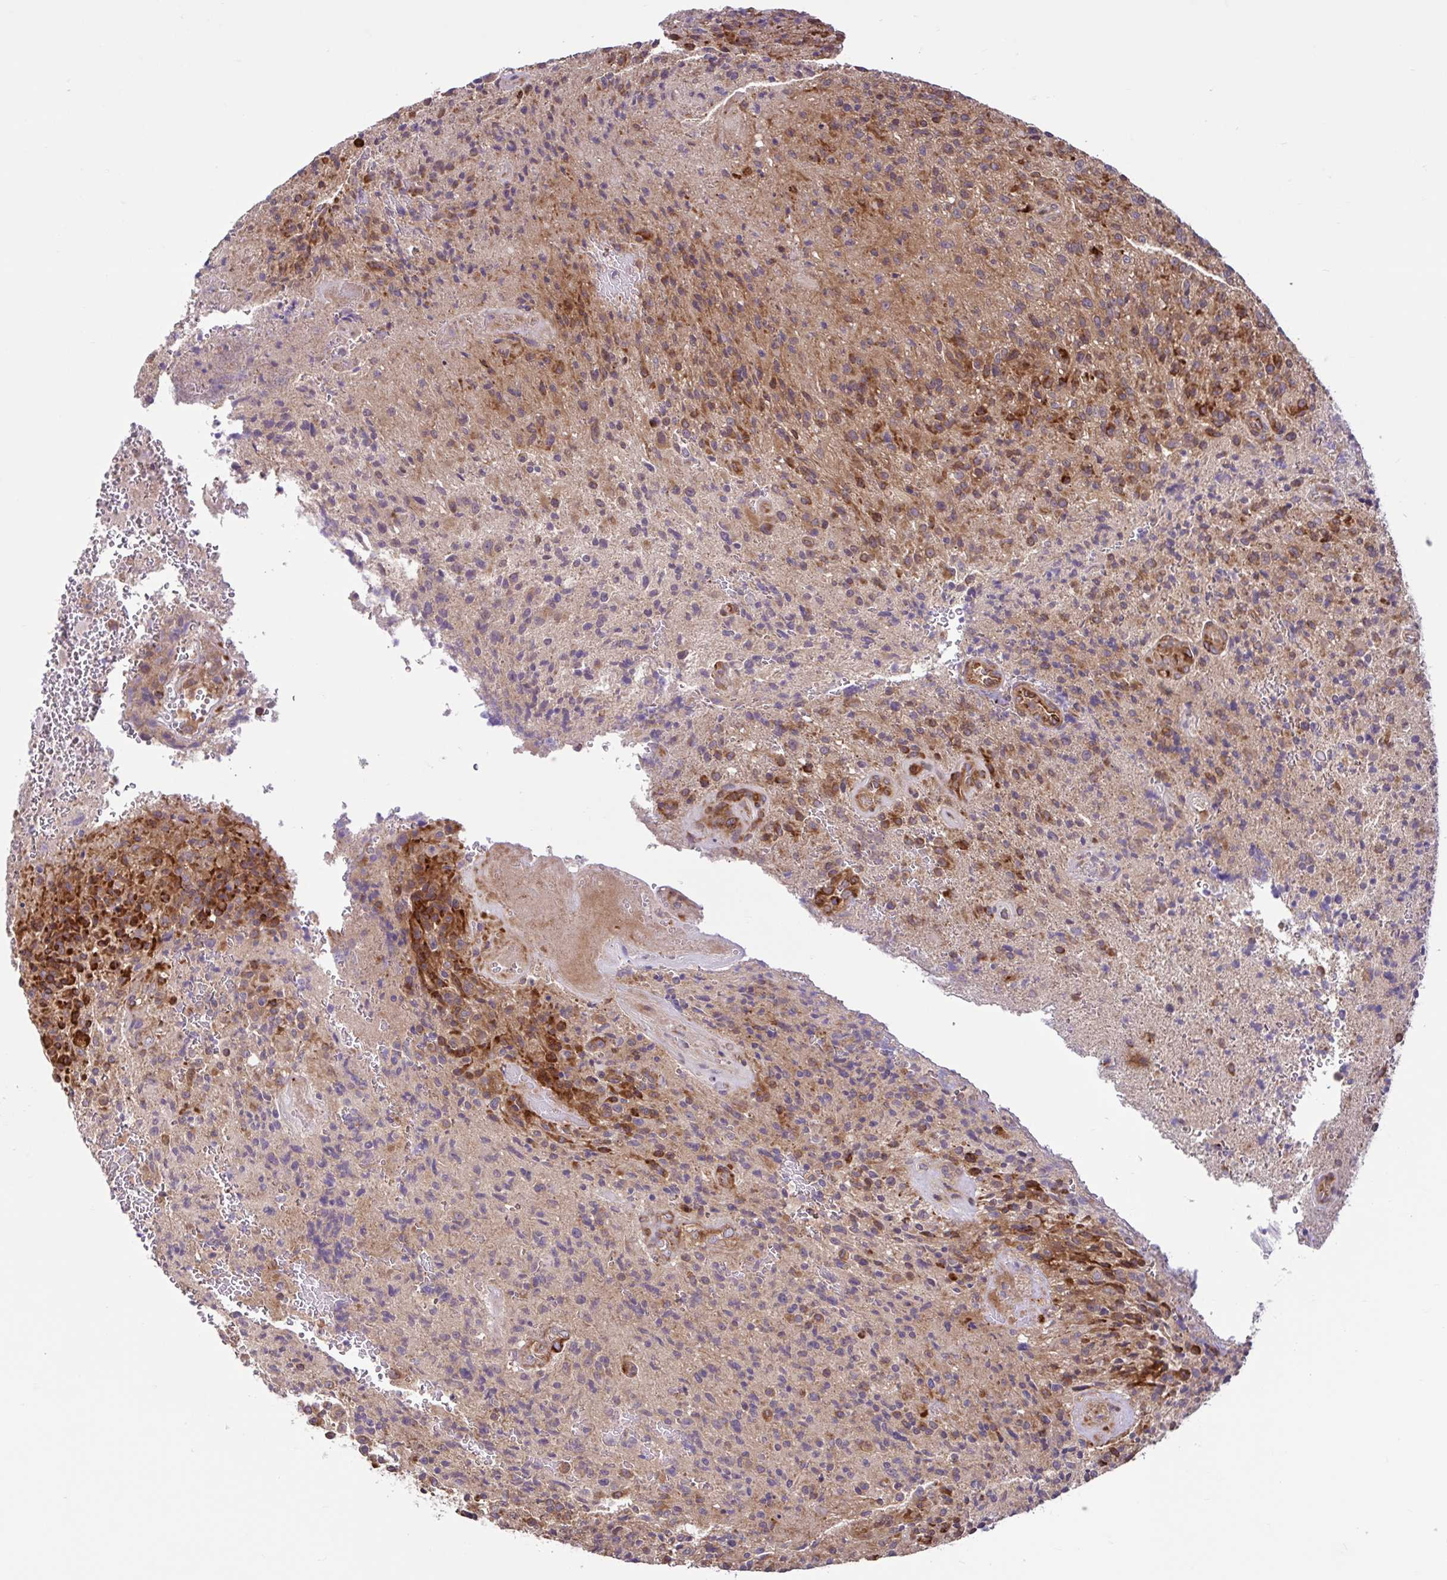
{"staining": {"intensity": "moderate", "quantity": ">75%", "location": "cytoplasmic/membranous"}, "tissue": "glioma", "cell_type": "Tumor cells", "image_type": "cancer", "snomed": [{"axis": "morphology", "description": "Normal tissue, NOS"}, {"axis": "morphology", "description": "Glioma, malignant, High grade"}, {"axis": "topography", "description": "Cerebral cortex"}], "caption": "Human glioma stained for a protein (brown) shows moderate cytoplasmic/membranous positive positivity in approximately >75% of tumor cells.", "gene": "NTPCR", "patient": {"sex": "male", "age": 56}}